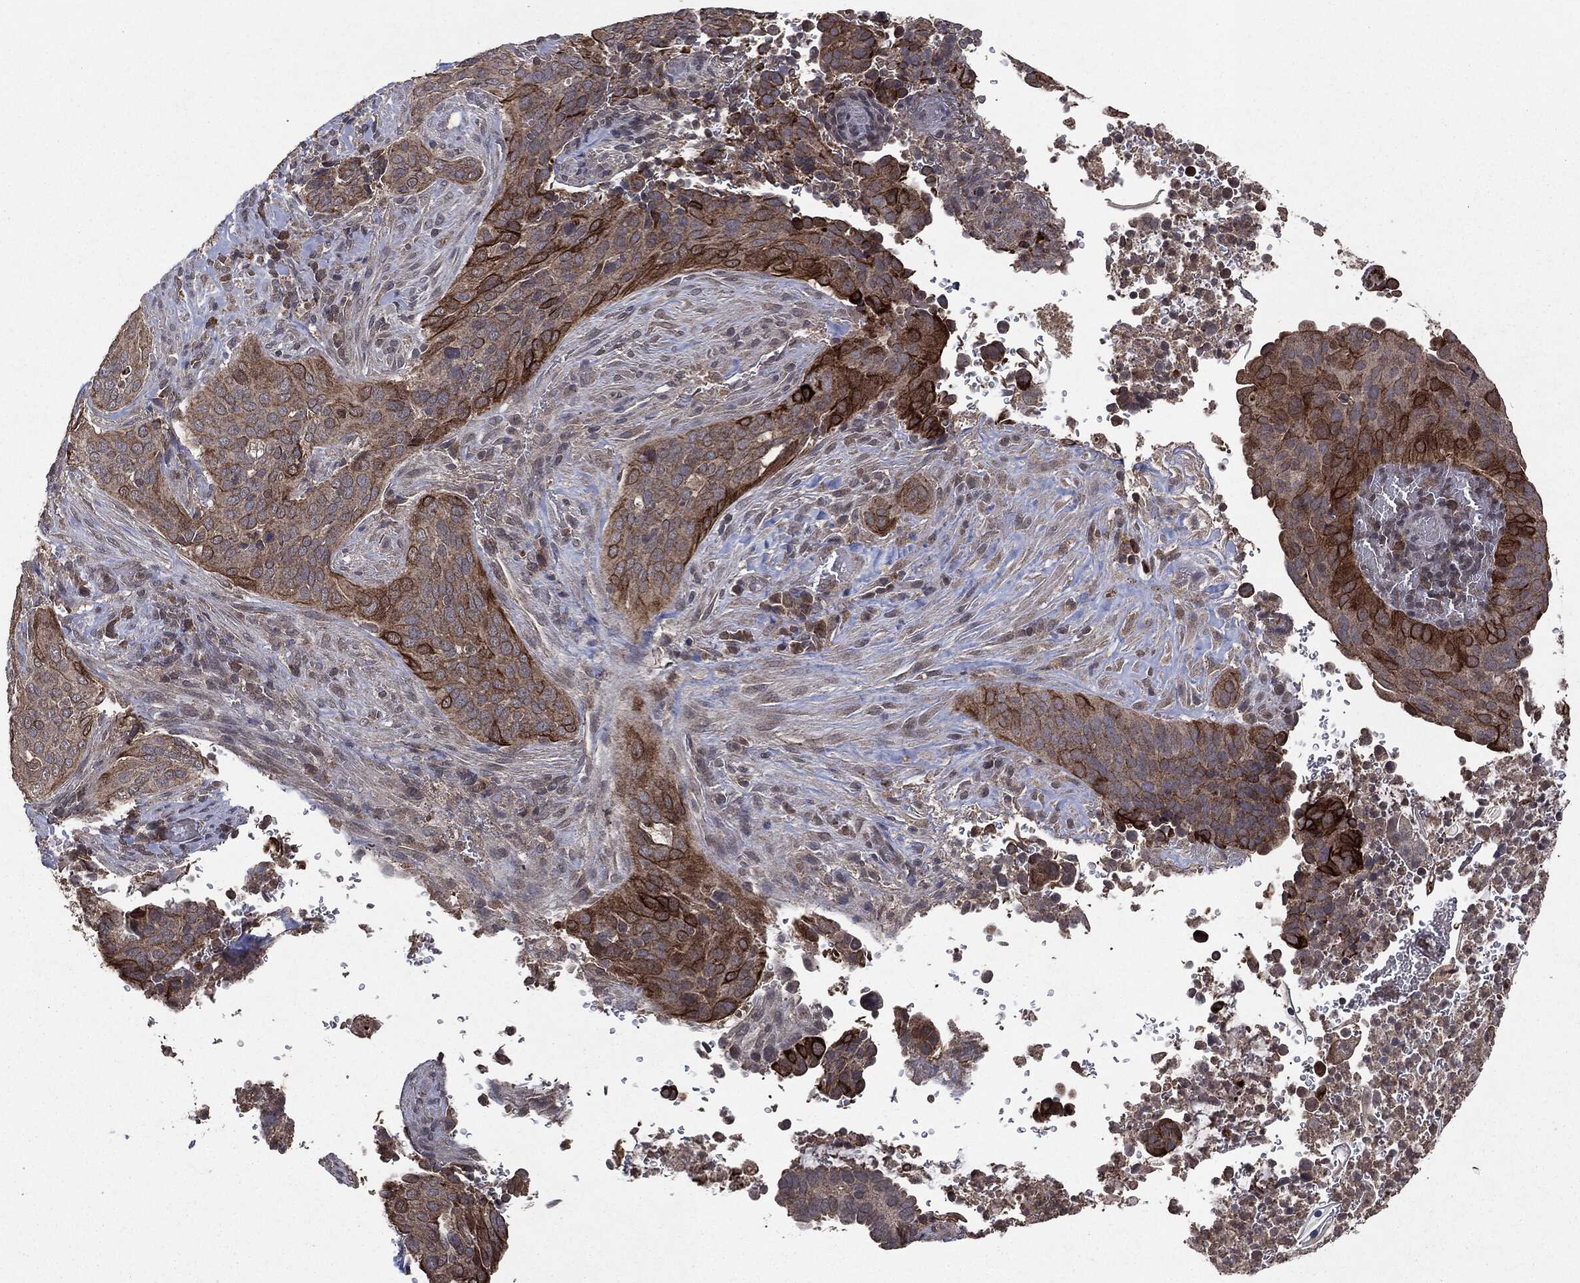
{"staining": {"intensity": "strong", "quantity": "<25%", "location": "cytoplasmic/membranous"}, "tissue": "cervical cancer", "cell_type": "Tumor cells", "image_type": "cancer", "snomed": [{"axis": "morphology", "description": "Squamous cell carcinoma, NOS"}, {"axis": "topography", "description": "Cervix"}], "caption": "Cervical squamous cell carcinoma stained for a protein (brown) shows strong cytoplasmic/membranous positive positivity in about <25% of tumor cells.", "gene": "MTOR", "patient": {"sex": "female", "age": 38}}